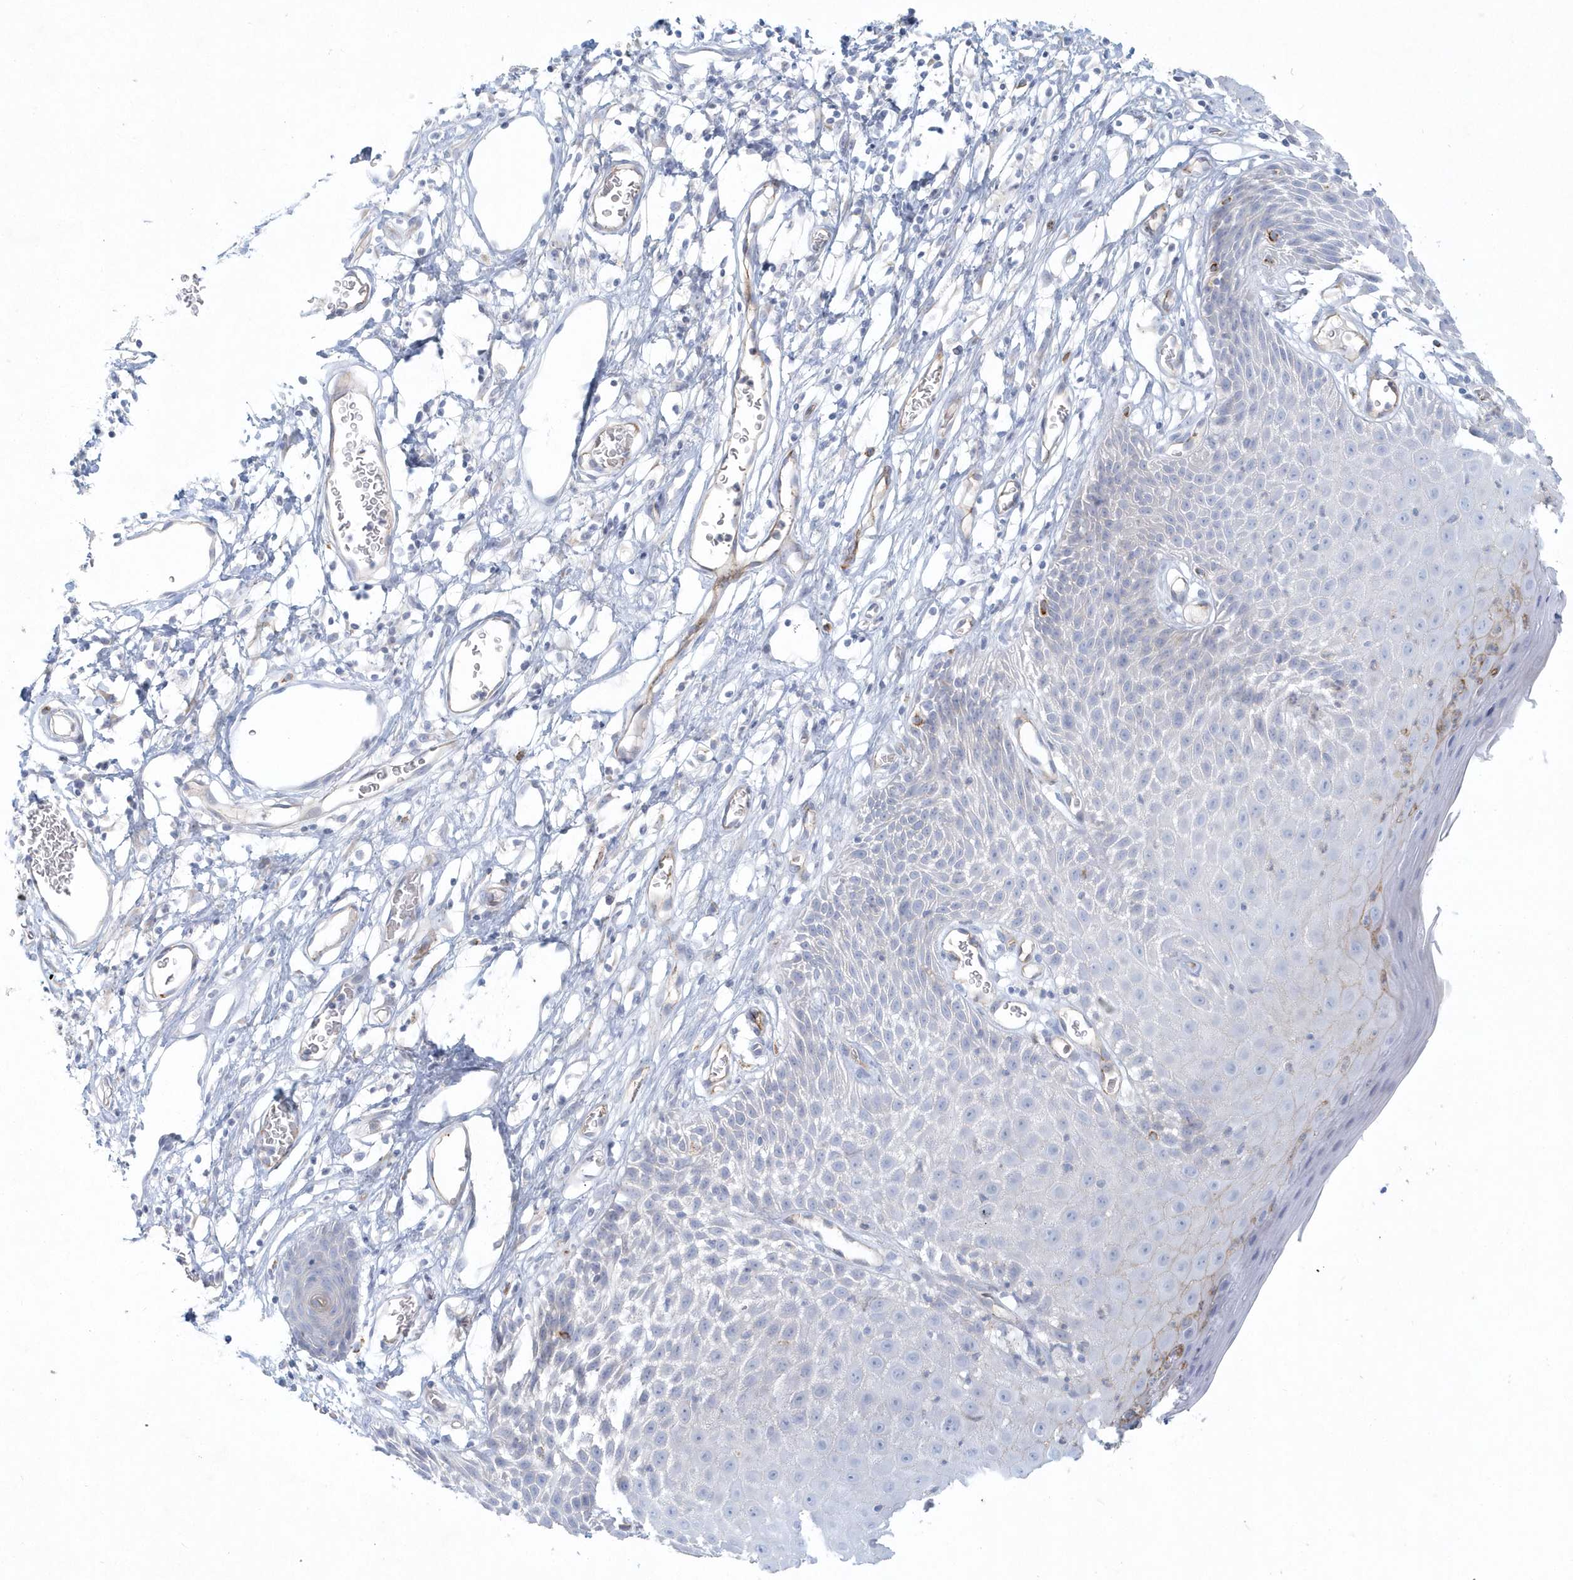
{"staining": {"intensity": "moderate", "quantity": "<25%", "location": "cytoplasmic/membranous"}, "tissue": "skin", "cell_type": "Epidermal cells", "image_type": "normal", "snomed": [{"axis": "morphology", "description": "Normal tissue, NOS"}, {"axis": "topography", "description": "Vulva"}], "caption": "This image reveals IHC staining of normal human skin, with low moderate cytoplasmic/membranous expression in about <25% of epidermal cells.", "gene": "DNAH1", "patient": {"sex": "female", "age": 68}}